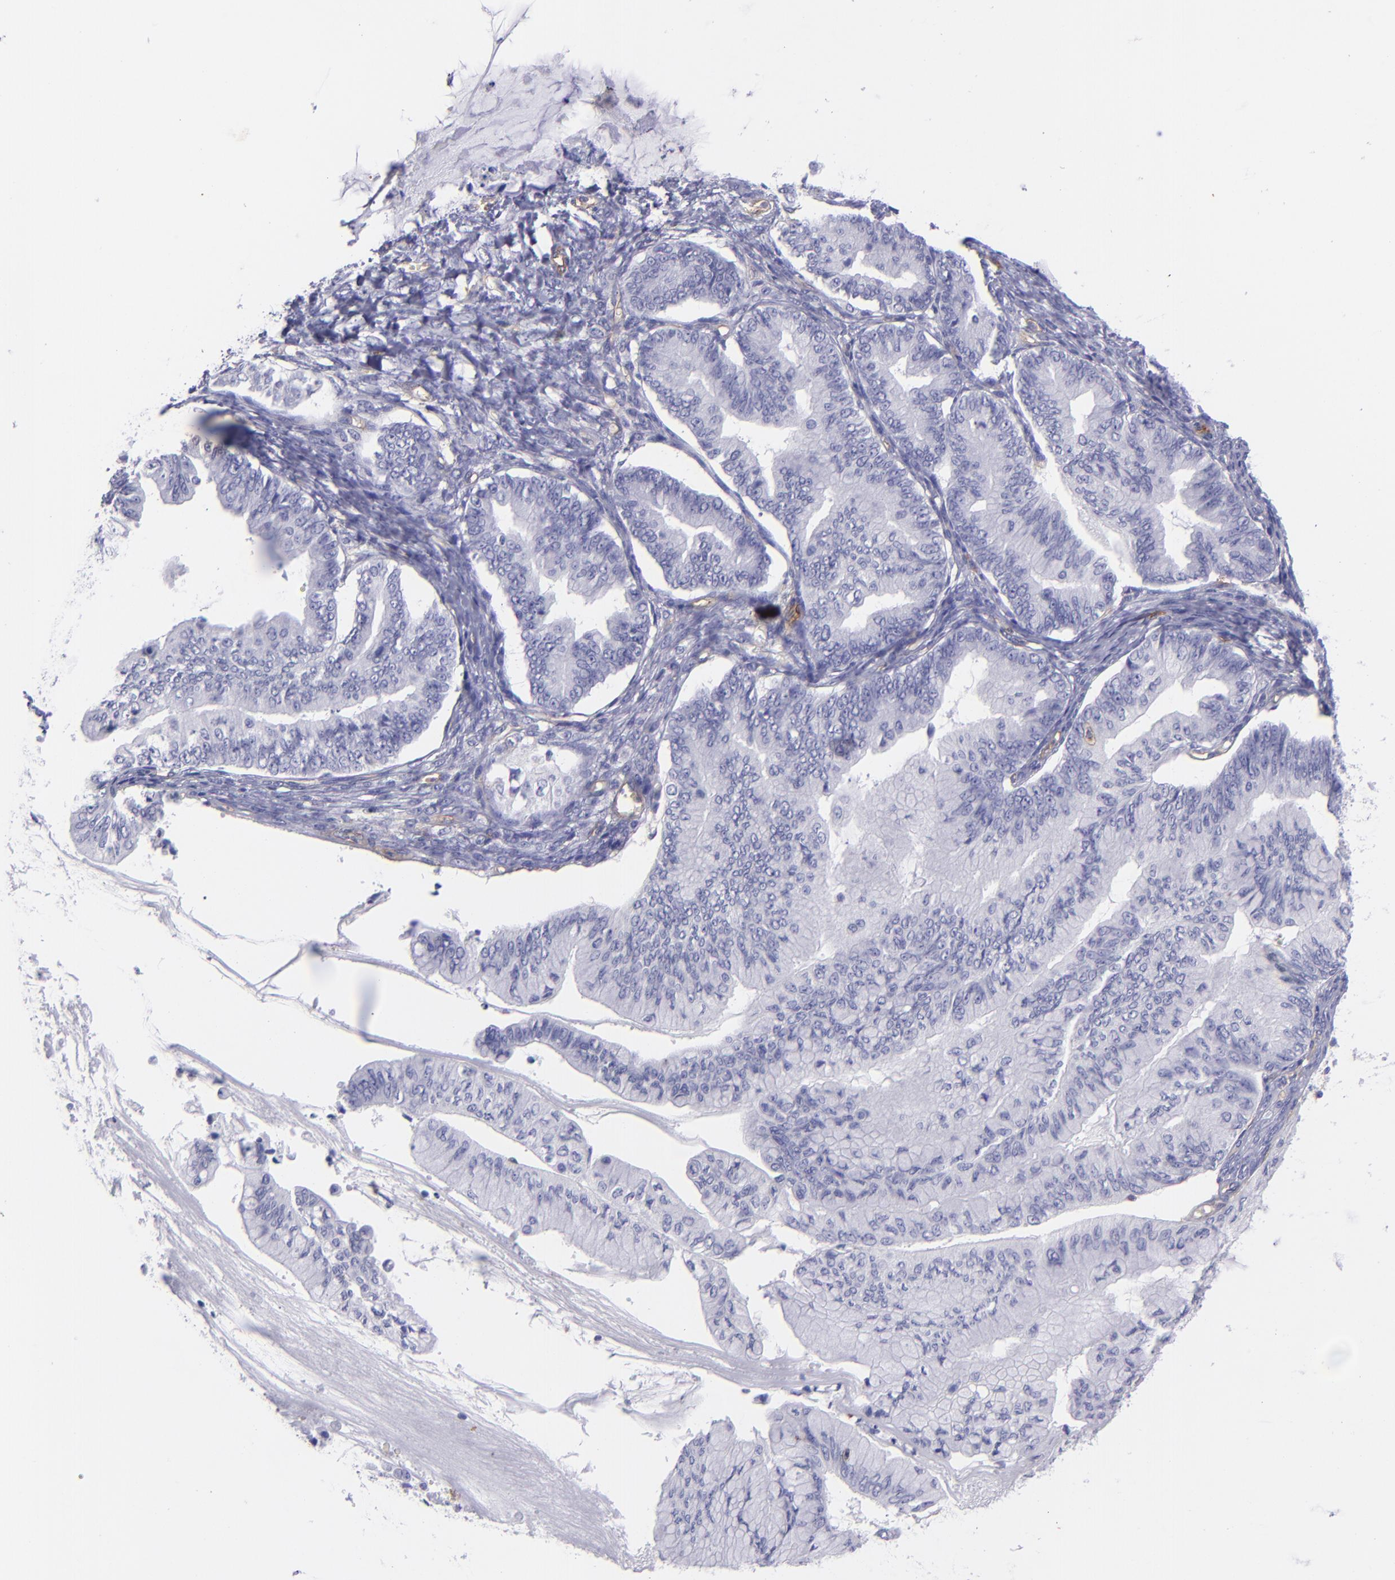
{"staining": {"intensity": "negative", "quantity": "none", "location": "none"}, "tissue": "ovarian cancer", "cell_type": "Tumor cells", "image_type": "cancer", "snomed": [{"axis": "morphology", "description": "Cystadenocarcinoma, mucinous, NOS"}, {"axis": "topography", "description": "Ovary"}], "caption": "Mucinous cystadenocarcinoma (ovarian) was stained to show a protein in brown. There is no significant positivity in tumor cells.", "gene": "ENTPD1", "patient": {"sex": "female", "age": 36}}